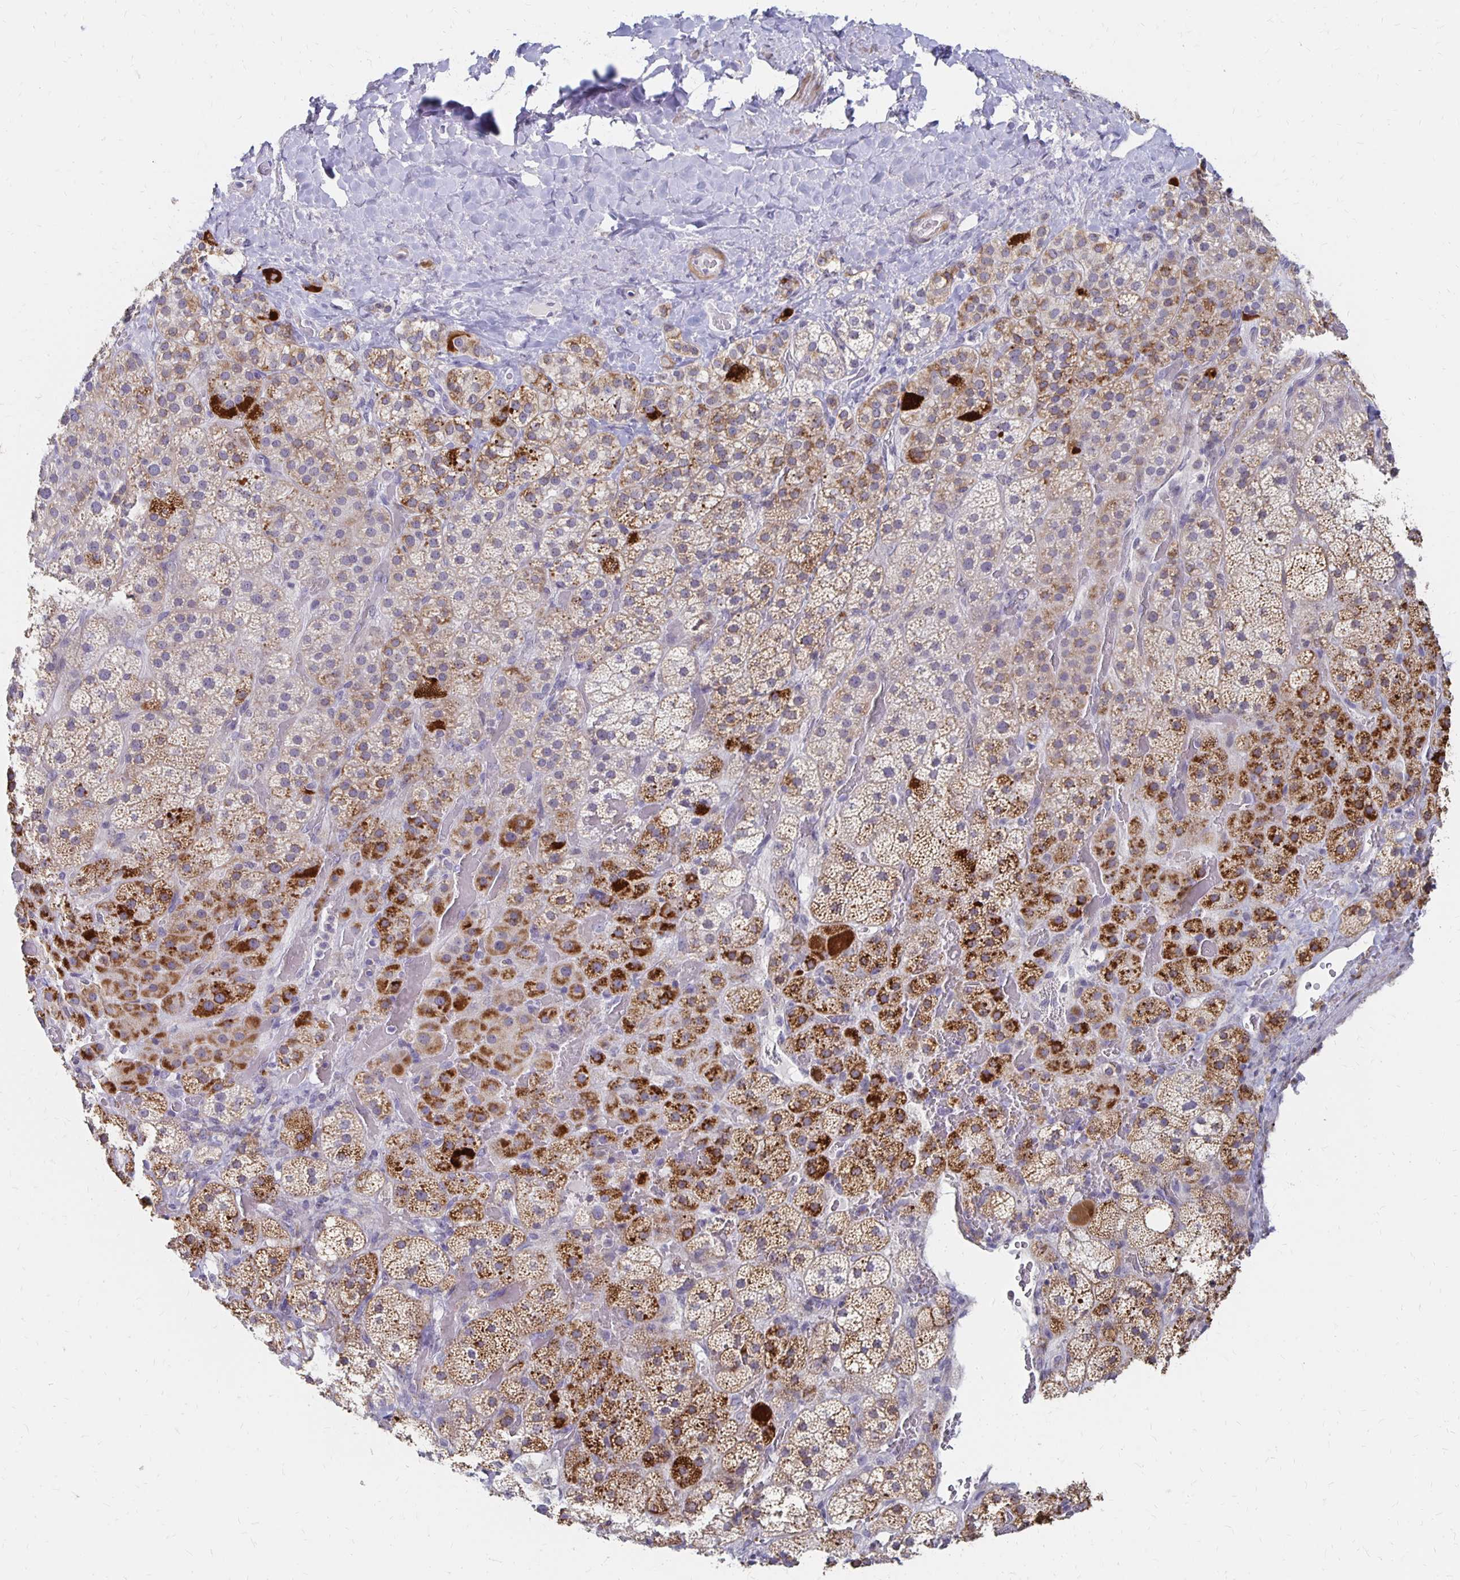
{"staining": {"intensity": "strong", "quantity": "25%-75%", "location": "cytoplasmic/membranous"}, "tissue": "adrenal gland", "cell_type": "Glandular cells", "image_type": "normal", "snomed": [{"axis": "morphology", "description": "Normal tissue, NOS"}, {"axis": "topography", "description": "Adrenal gland"}], "caption": "This photomicrograph displays immunohistochemistry staining of normal adrenal gland, with high strong cytoplasmic/membranous positivity in about 25%-75% of glandular cells.", "gene": "ATOSB", "patient": {"sex": "male", "age": 57}}